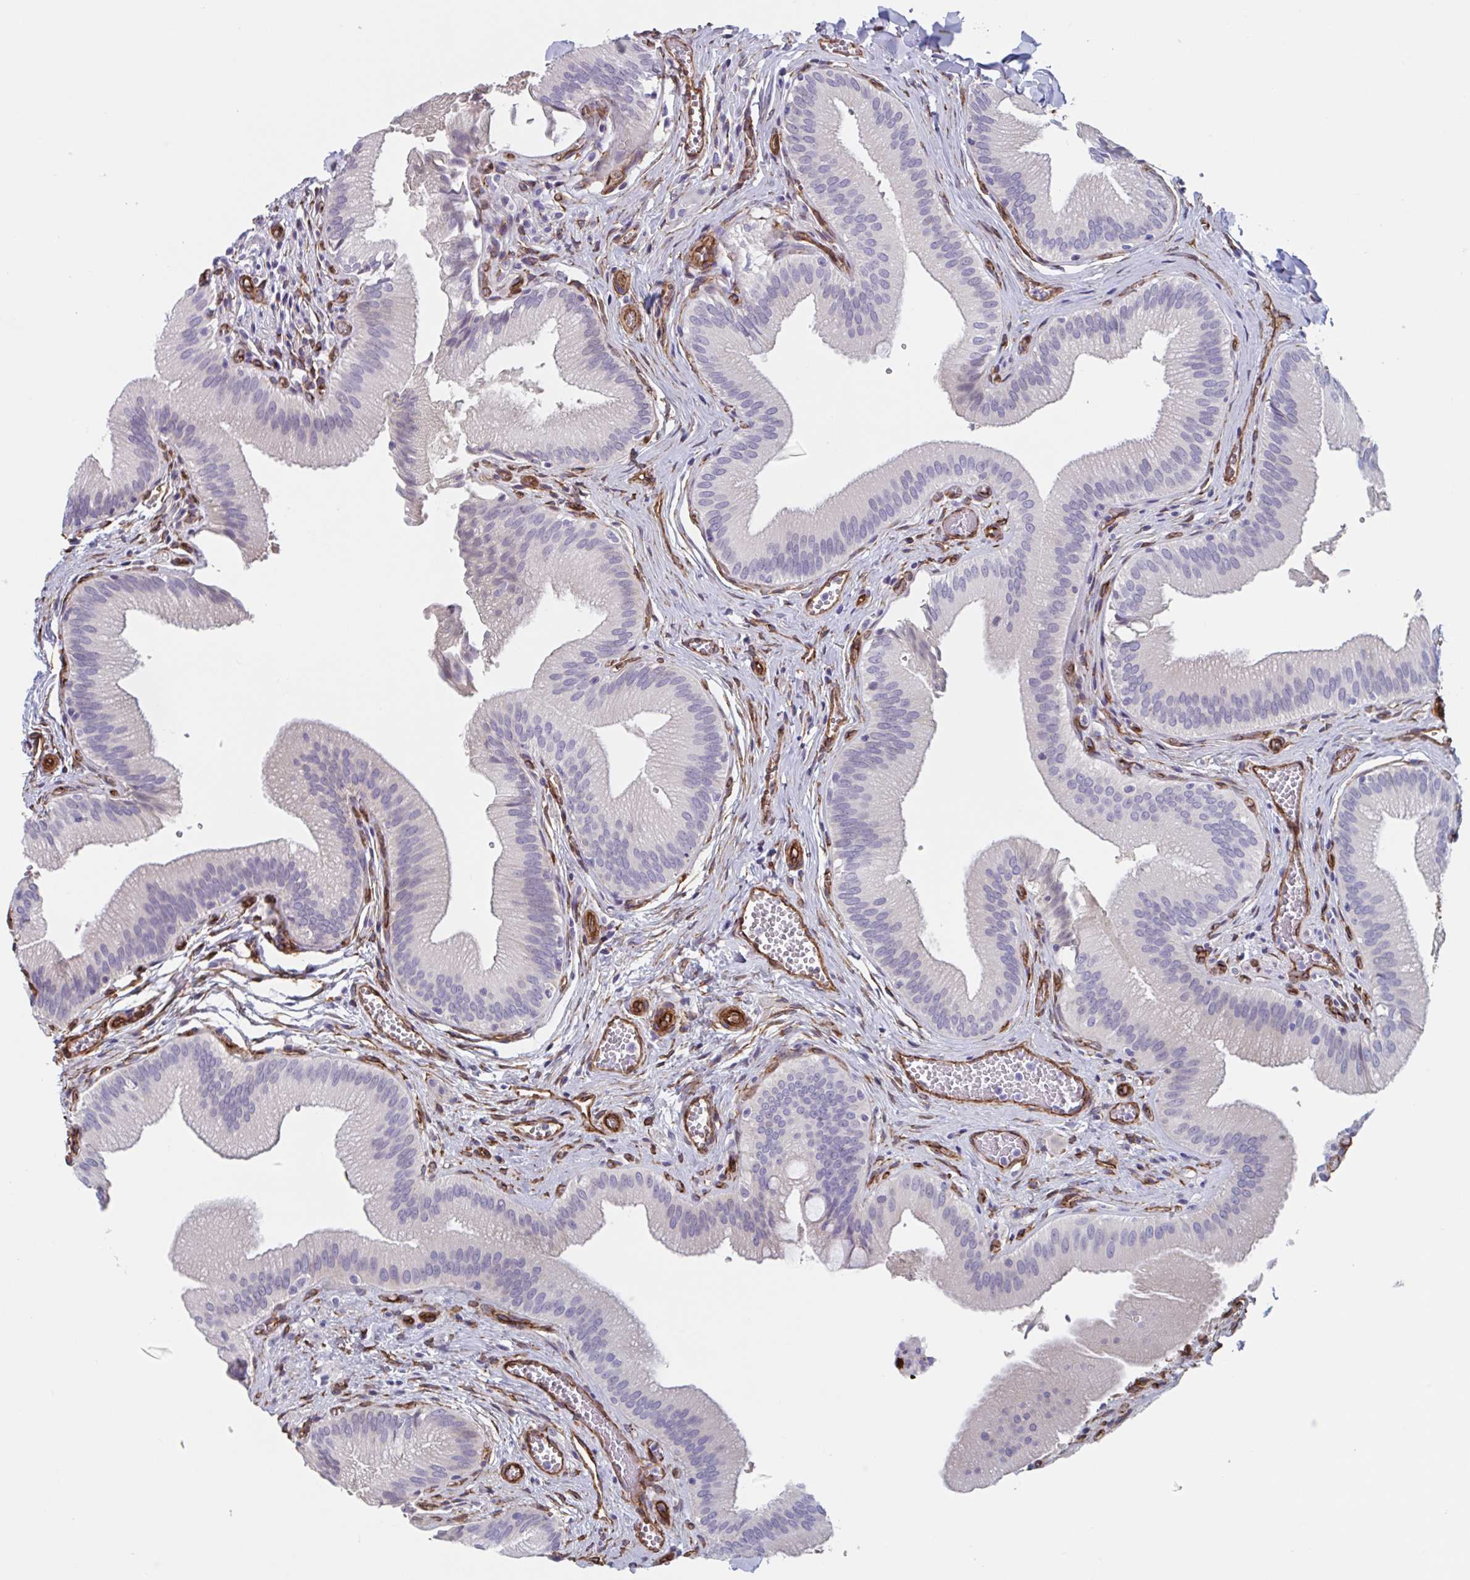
{"staining": {"intensity": "negative", "quantity": "none", "location": "none"}, "tissue": "gallbladder", "cell_type": "Glandular cells", "image_type": "normal", "snomed": [{"axis": "morphology", "description": "Normal tissue, NOS"}, {"axis": "topography", "description": "Gallbladder"}], "caption": "DAB (3,3'-diaminobenzidine) immunohistochemical staining of unremarkable gallbladder exhibits no significant positivity in glandular cells. (DAB (3,3'-diaminobenzidine) immunohistochemistry, high magnification).", "gene": "CITED4", "patient": {"sex": "male", "age": 17}}